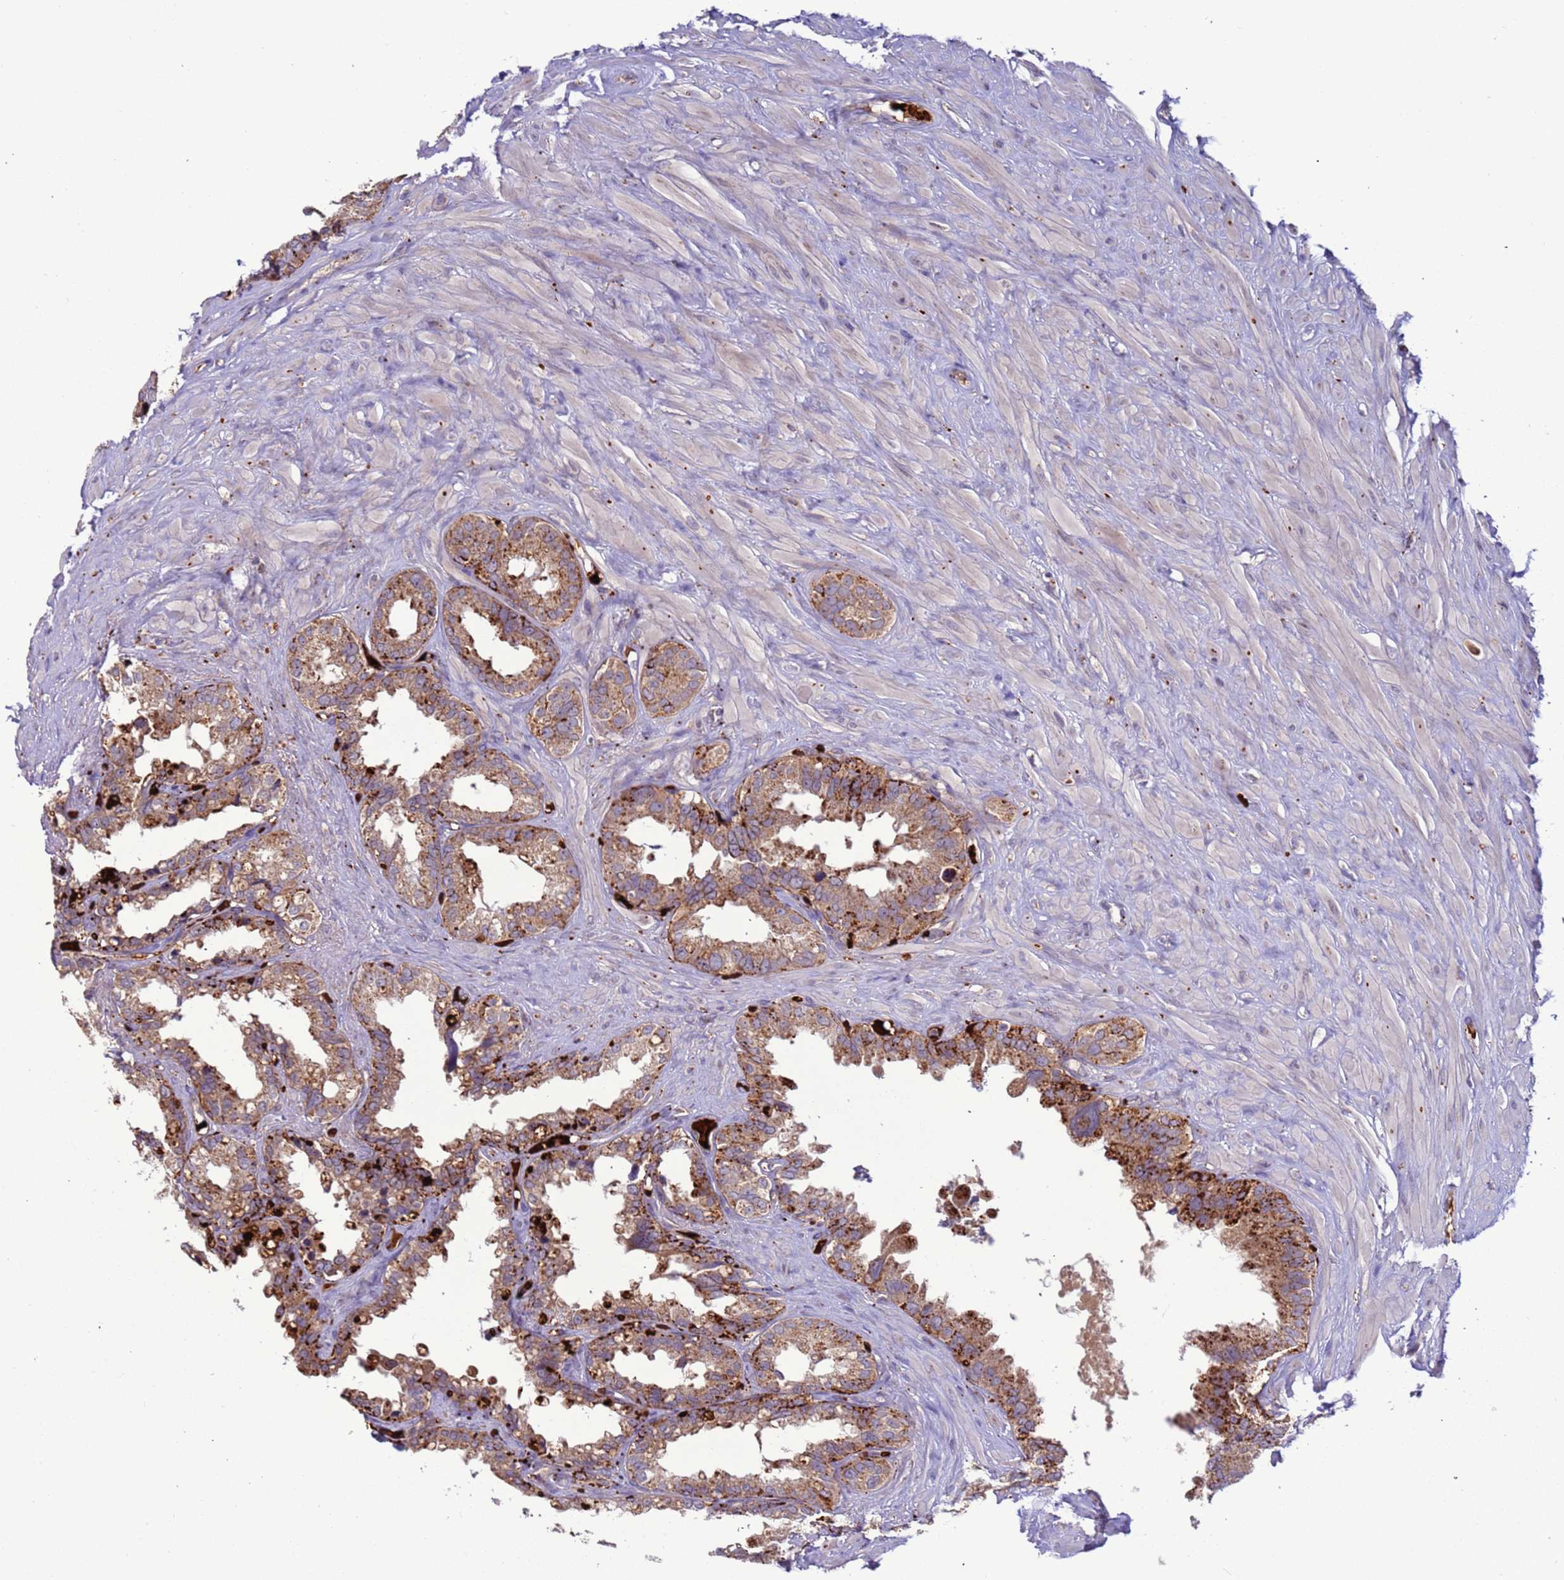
{"staining": {"intensity": "strong", "quantity": ">75%", "location": "cytoplasmic/membranous"}, "tissue": "seminal vesicle", "cell_type": "Glandular cells", "image_type": "normal", "snomed": [{"axis": "morphology", "description": "Normal tissue, NOS"}, {"axis": "topography", "description": "Seminal veicle"}], "caption": "Glandular cells display high levels of strong cytoplasmic/membranous expression in approximately >75% of cells in normal seminal vesicle.", "gene": "VPS36", "patient": {"sex": "male", "age": 80}}